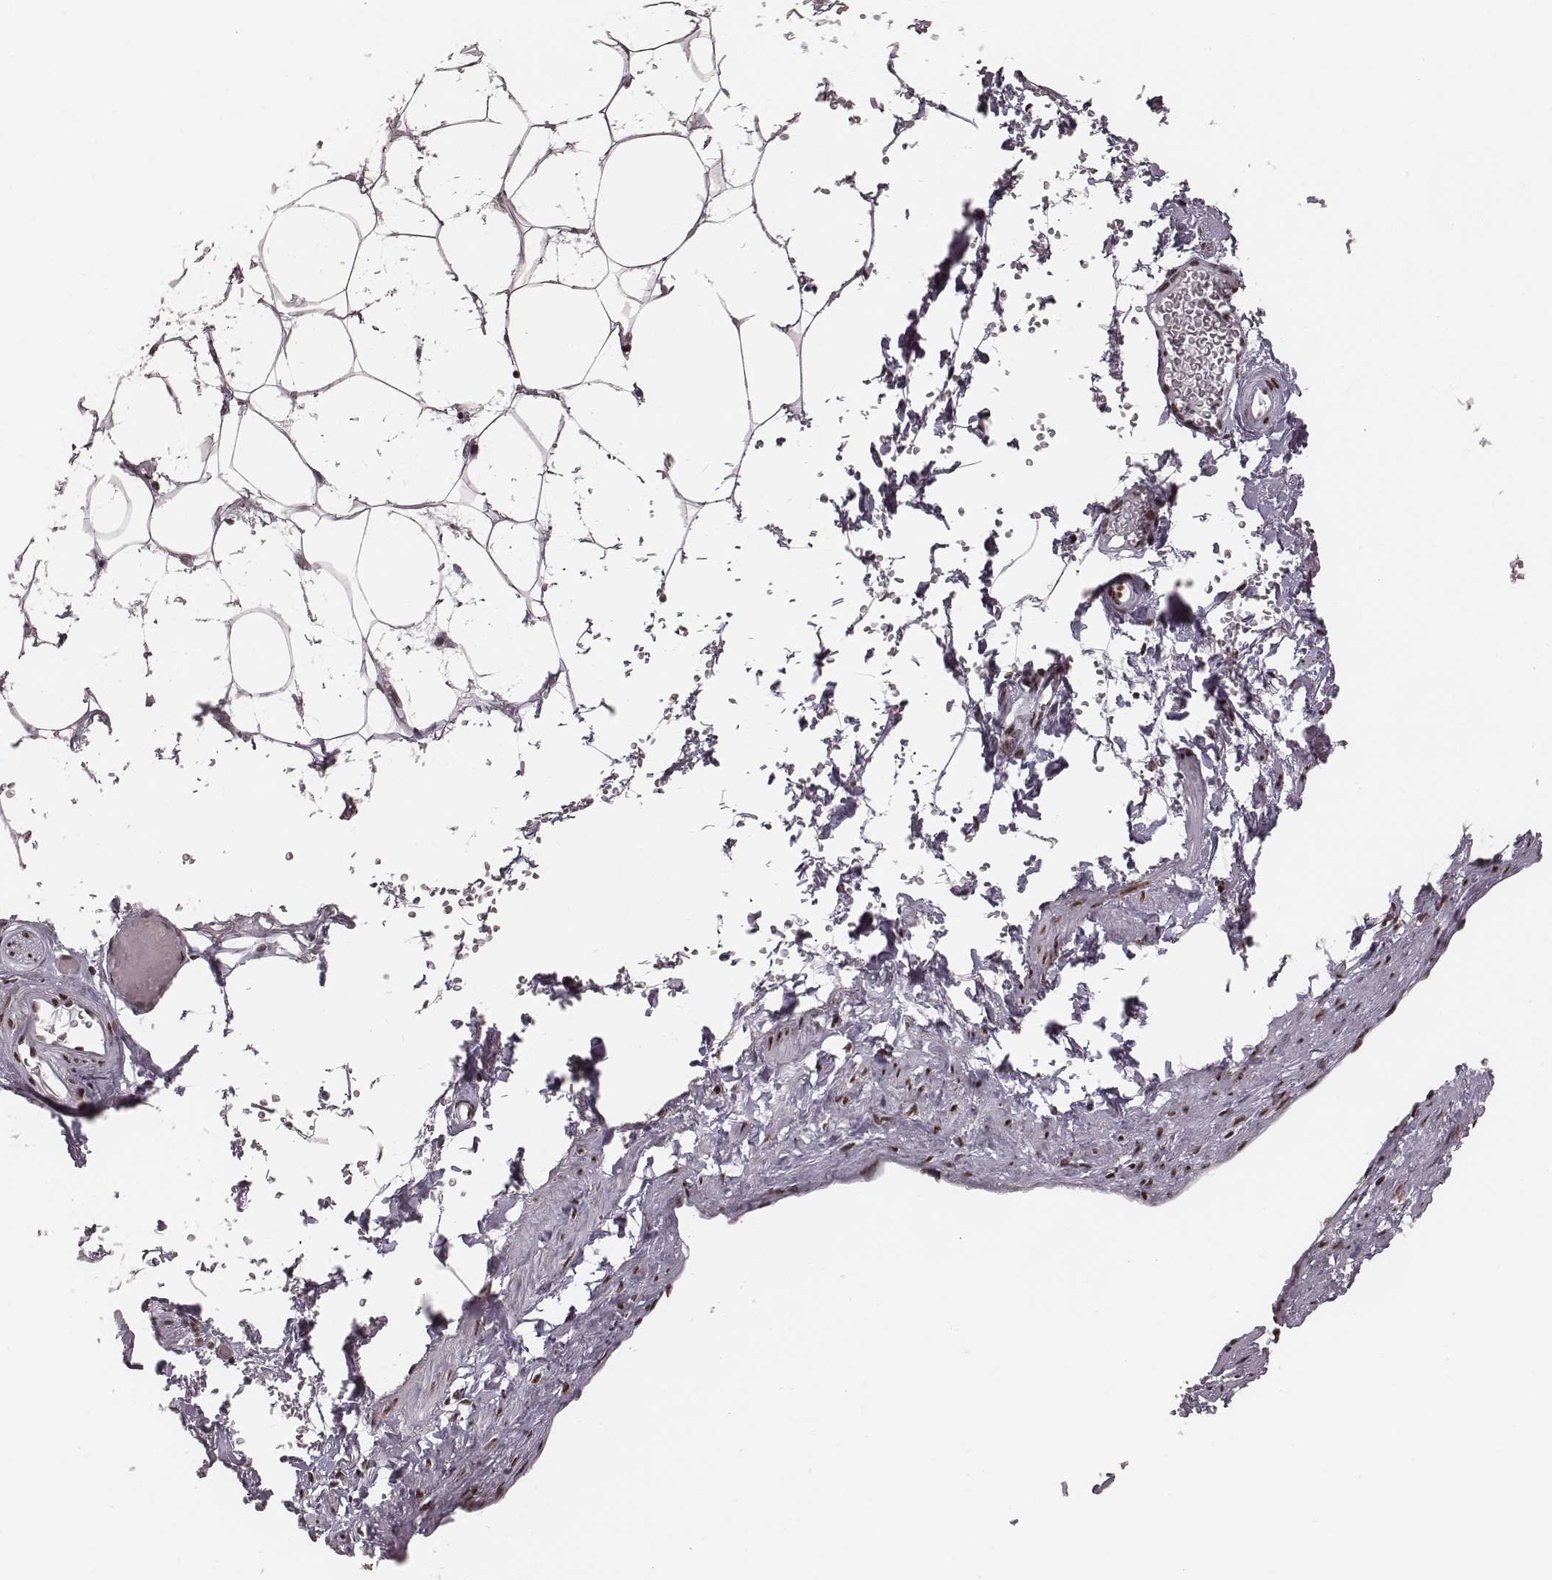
{"staining": {"intensity": "strong", "quantity": ">75%", "location": "nuclear"}, "tissue": "adipose tissue", "cell_type": "Adipocytes", "image_type": "normal", "snomed": [{"axis": "morphology", "description": "Normal tissue, NOS"}, {"axis": "topography", "description": "Prostate"}, {"axis": "topography", "description": "Peripheral nerve tissue"}], "caption": "Adipocytes demonstrate strong nuclear positivity in approximately >75% of cells in unremarkable adipose tissue.", "gene": "LUC7L", "patient": {"sex": "male", "age": 55}}